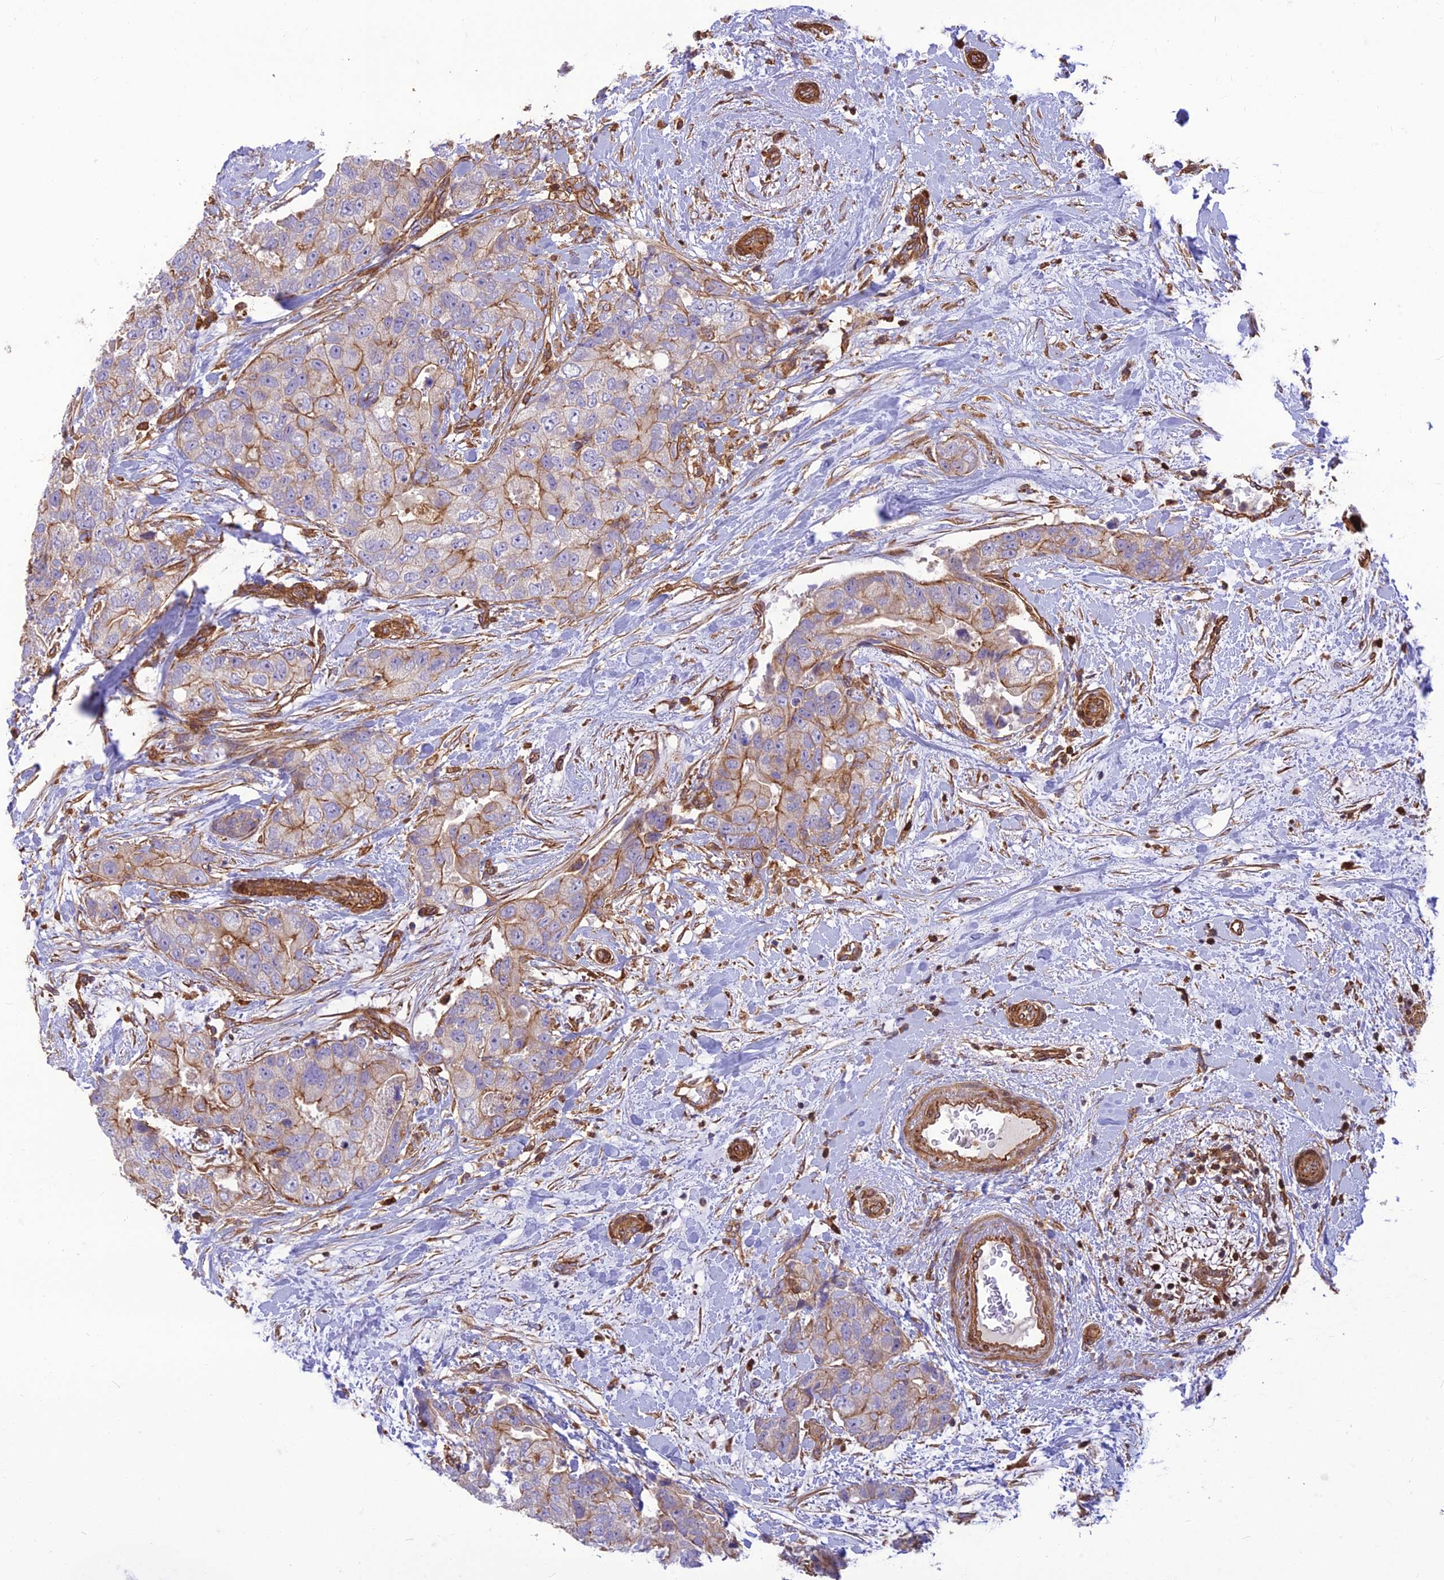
{"staining": {"intensity": "moderate", "quantity": "<25%", "location": "cytoplasmic/membranous"}, "tissue": "breast cancer", "cell_type": "Tumor cells", "image_type": "cancer", "snomed": [{"axis": "morphology", "description": "Duct carcinoma"}, {"axis": "topography", "description": "Breast"}], "caption": "A brown stain labels moderate cytoplasmic/membranous positivity of a protein in breast cancer tumor cells.", "gene": "HPSE2", "patient": {"sex": "female", "age": 62}}